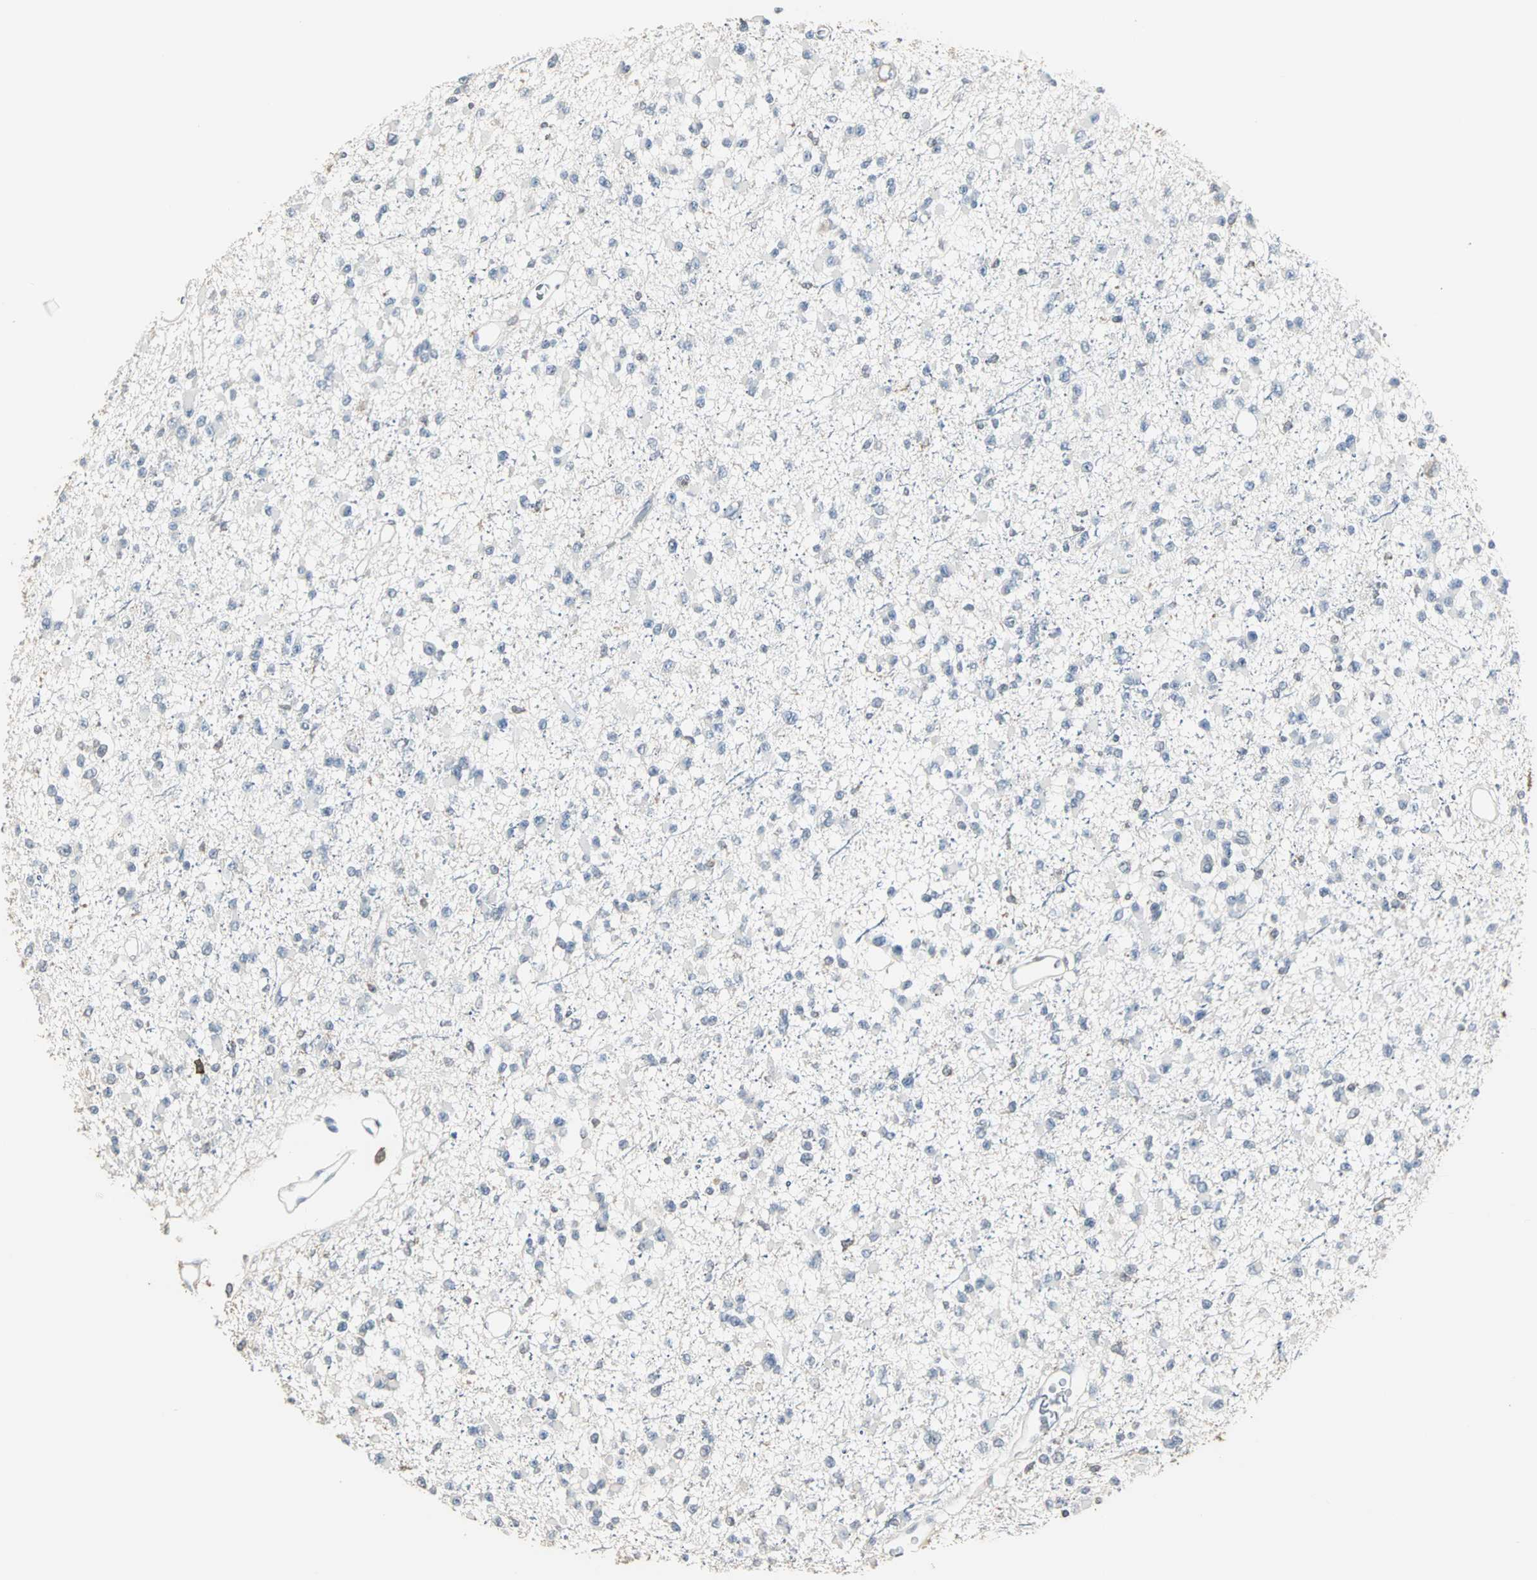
{"staining": {"intensity": "negative", "quantity": "none", "location": "none"}, "tissue": "glioma", "cell_type": "Tumor cells", "image_type": "cancer", "snomed": [{"axis": "morphology", "description": "Glioma, malignant, Low grade"}, {"axis": "topography", "description": "Brain"}], "caption": "Tumor cells show no significant protein staining in glioma.", "gene": "LRRFIP1", "patient": {"sex": "female", "age": 22}}